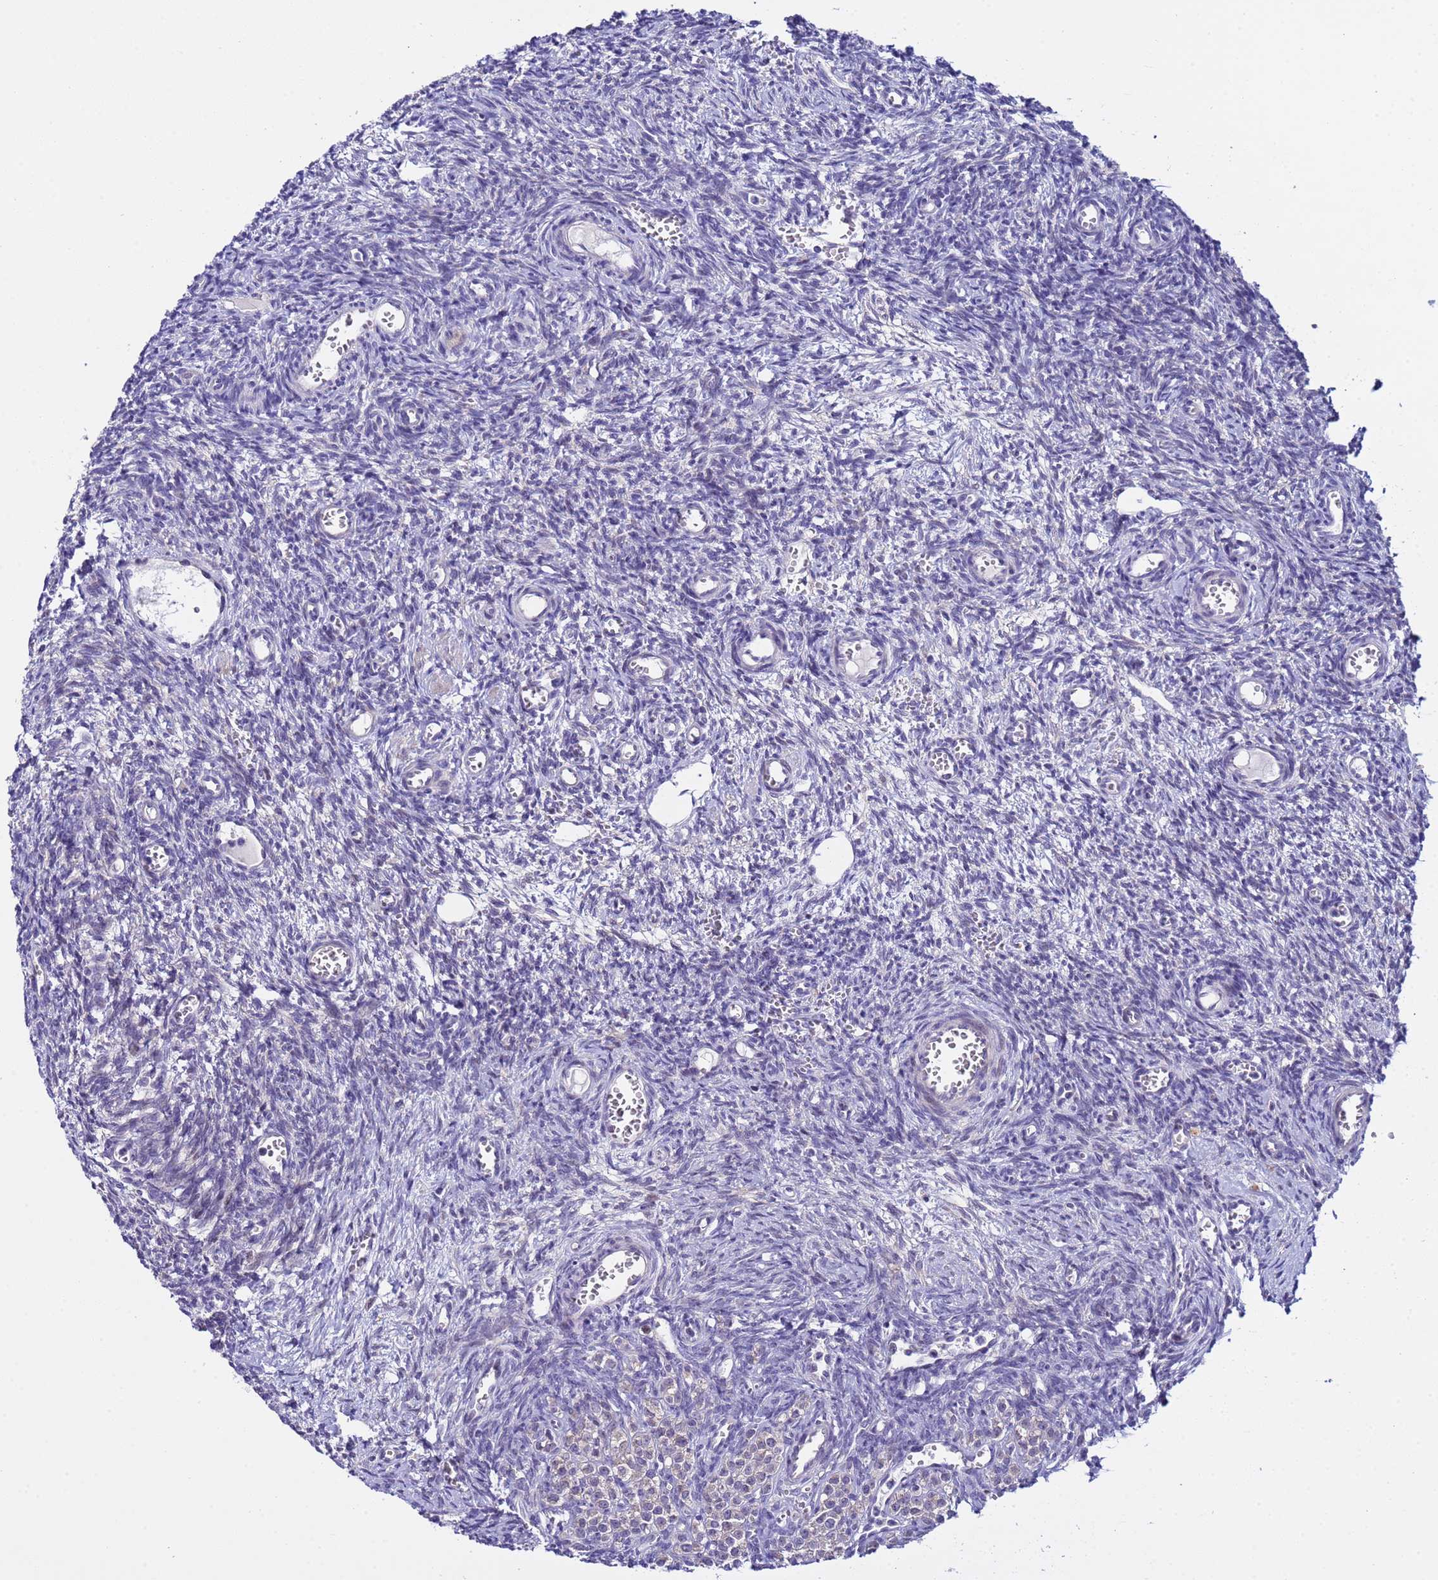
{"staining": {"intensity": "negative", "quantity": "none", "location": "none"}, "tissue": "ovary", "cell_type": "Ovarian stroma cells", "image_type": "normal", "snomed": [{"axis": "morphology", "description": "Normal tissue, NOS"}, {"axis": "topography", "description": "Ovary"}], "caption": "Immunohistochemical staining of benign human ovary shows no significant positivity in ovarian stroma cells. (DAB (3,3'-diaminobenzidine) IHC visualized using brightfield microscopy, high magnification).", "gene": "IGSF11", "patient": {"sex": "female", "age": 39}}